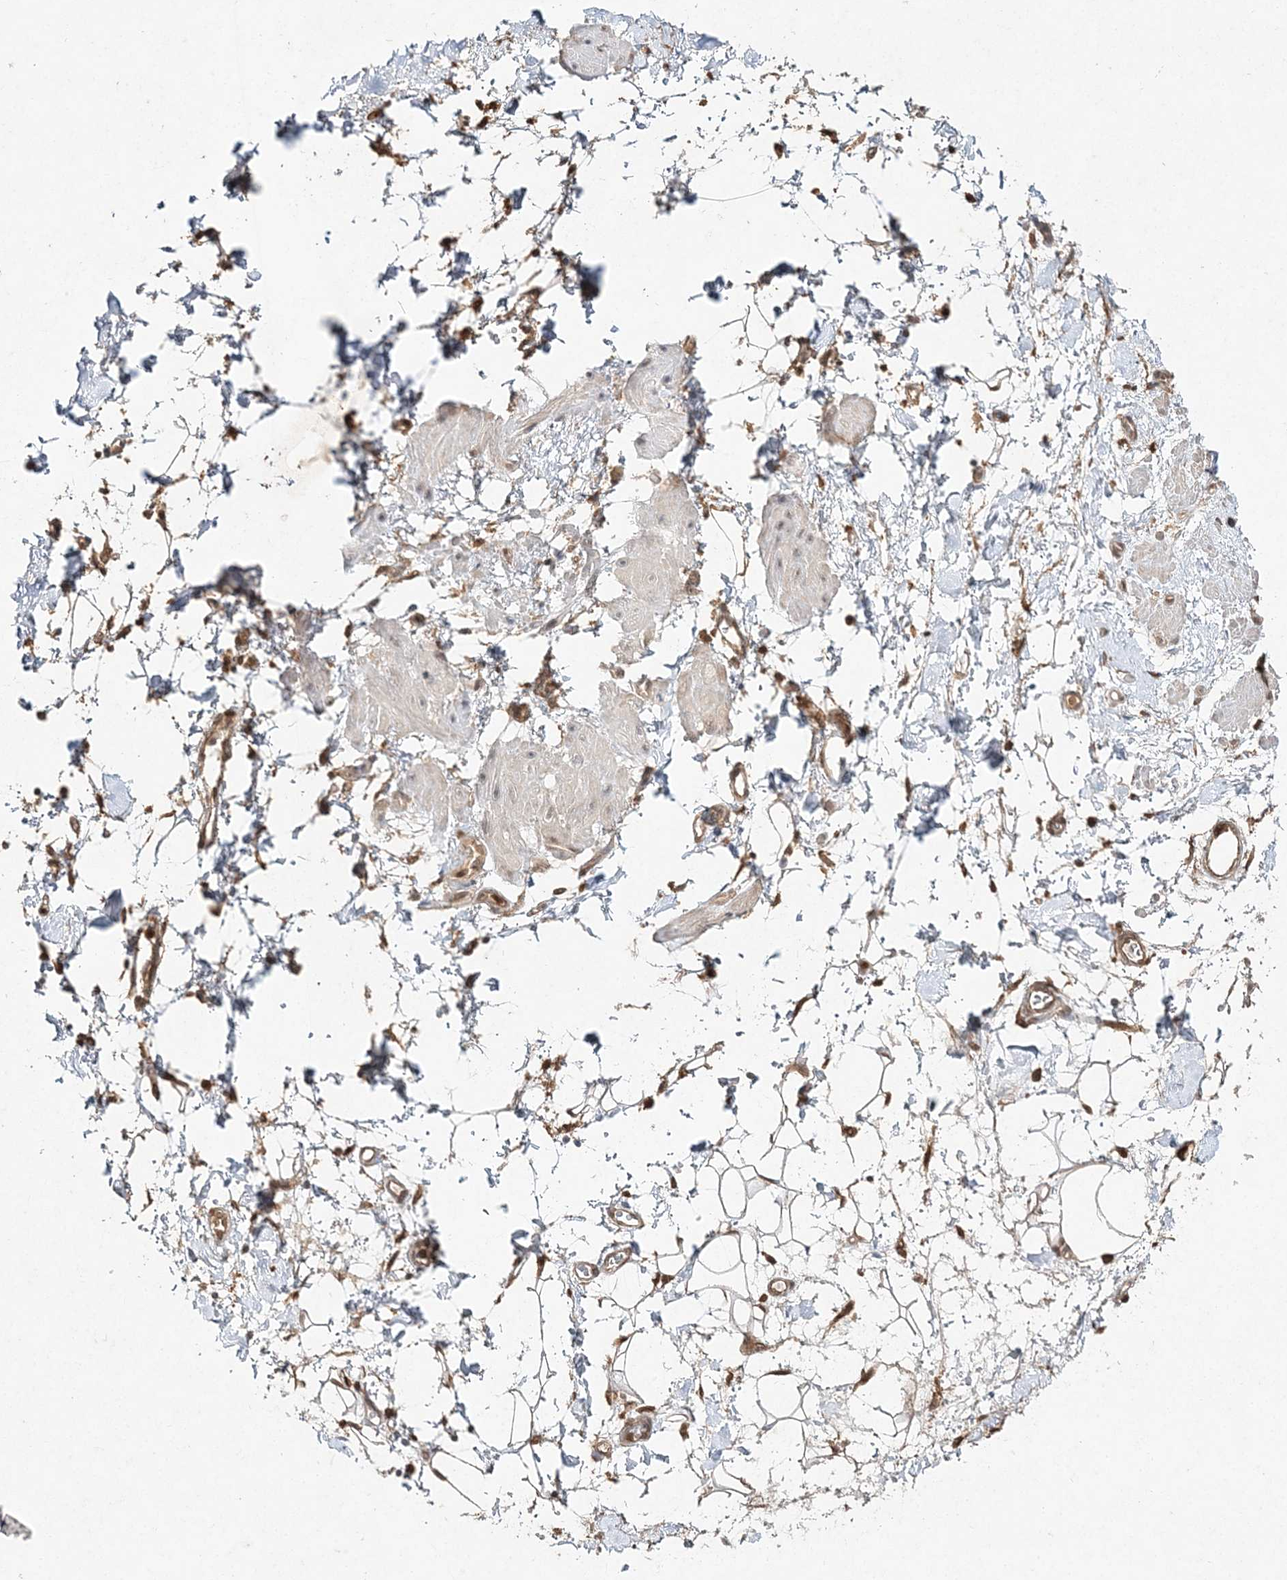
{"staining": {"intensity": "weak", "quantity": "25%-75%", "location": "cytoplasmic/membranous"}, "tissue": "adipose tissue", "cell_type": "Adipocytes", "image_type": "normal", "snomed": [{"axis": "morphology", "description": "Normal tissue, NOS"}, {"axis": "morphology", "description": "Adenocarcinoma, NOS"}, {"axis": "topography", "description": "Pancreas"}, {"axis": "topography", "description": "Peripheral nerve tissue"}], "caption": "A brown stain labels weak cytoplasmic/membranous staining of a protein in adipocytes of normal human adipose tissue.", "gene": "S100A11", "patient": {"sex": "male", "age": 59}}